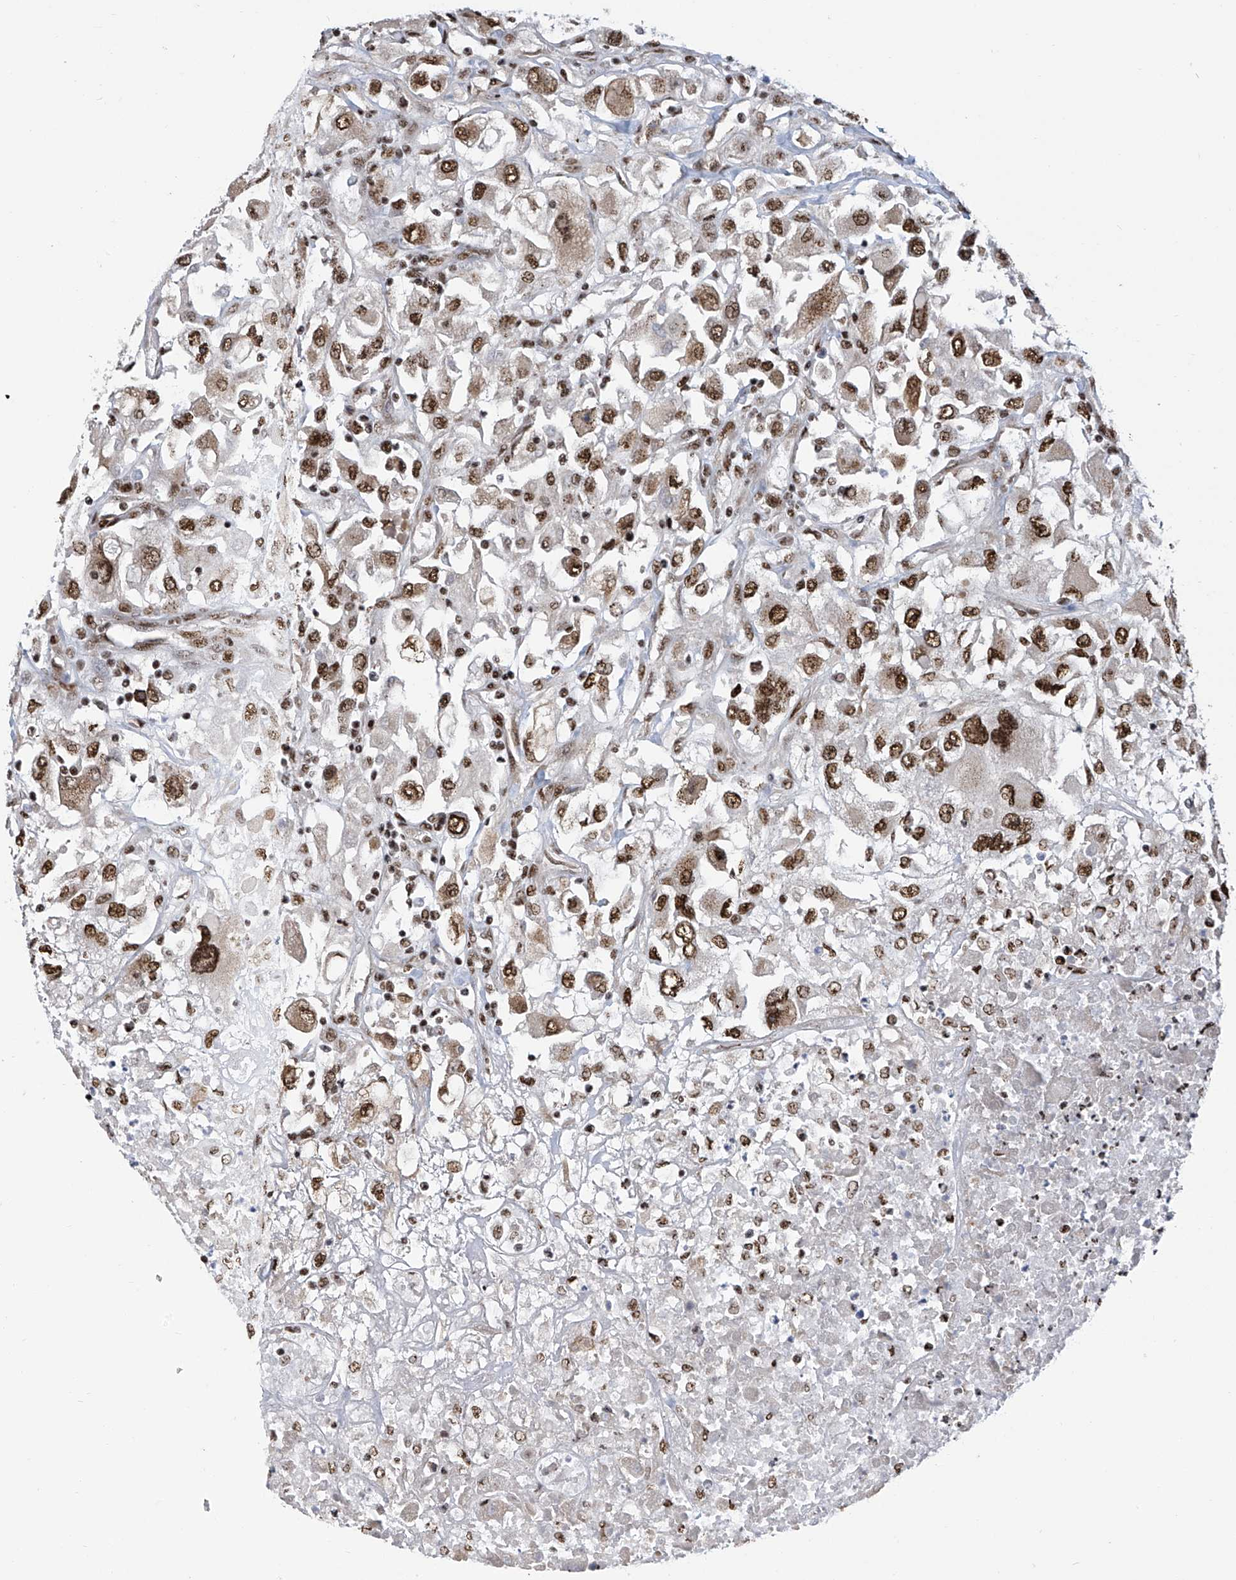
{"staining": {"intensity": "moderate", "quantity": ">75%", "location": "nuclear"}, "tissue": "renal cancer", "cell_type": "Tumor cells", "image_type": "cancer", "snomed": [{"axis": "morphology", "description": "Adenocarcinoma, NOS"}, {"axis": "topography", "description": "Kidney"}], "caption": "The micrograph exhibits a brown stain indicating the presence of a protein in the nuclear of tumor cells in renal cancer.", "gene": "APLF", "patient": {"sex": "female", "age": 52}}